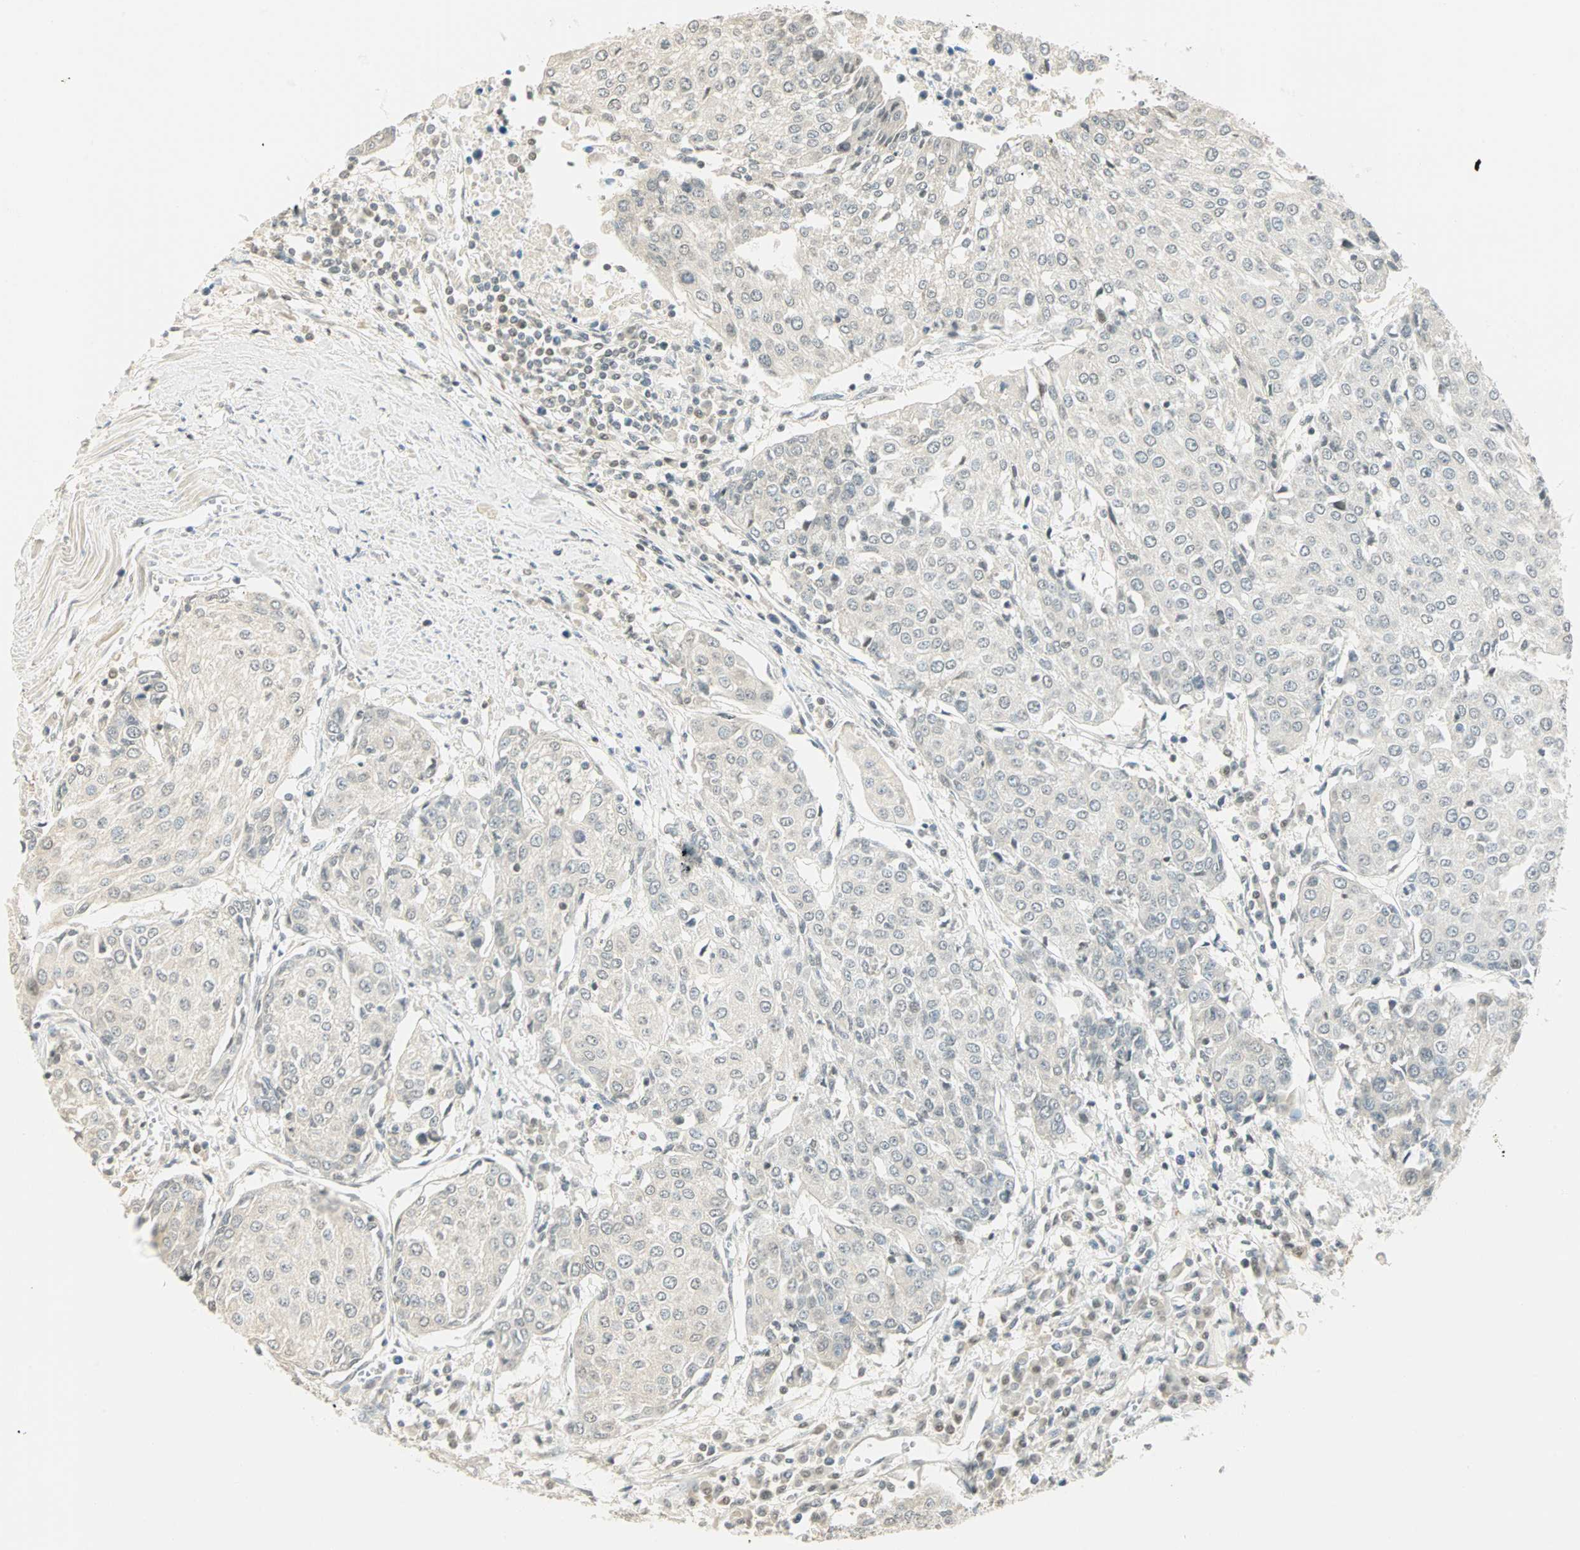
{"staining": {"intensity": "weak", "quantity": "<25%", "location": "nuclear"}, "tissue": "urothelial cancer", "cell_type": "Tumor cells", "image_type": "cancer", "snomed": [{"axis": "morphology", "description": "Urothelial carcinoma, High grade"}, {"axis": "topography", "description": "Urinary bladder"}], "caption": "Immunohistochemistry (IHC) histopathology image of urothelial carcinoma (high-grade) stained for a protein (brown), which shows no expression in tumor cells.", "gene": "SMAD3", "patient": {"sex": "female", "age": 85}}